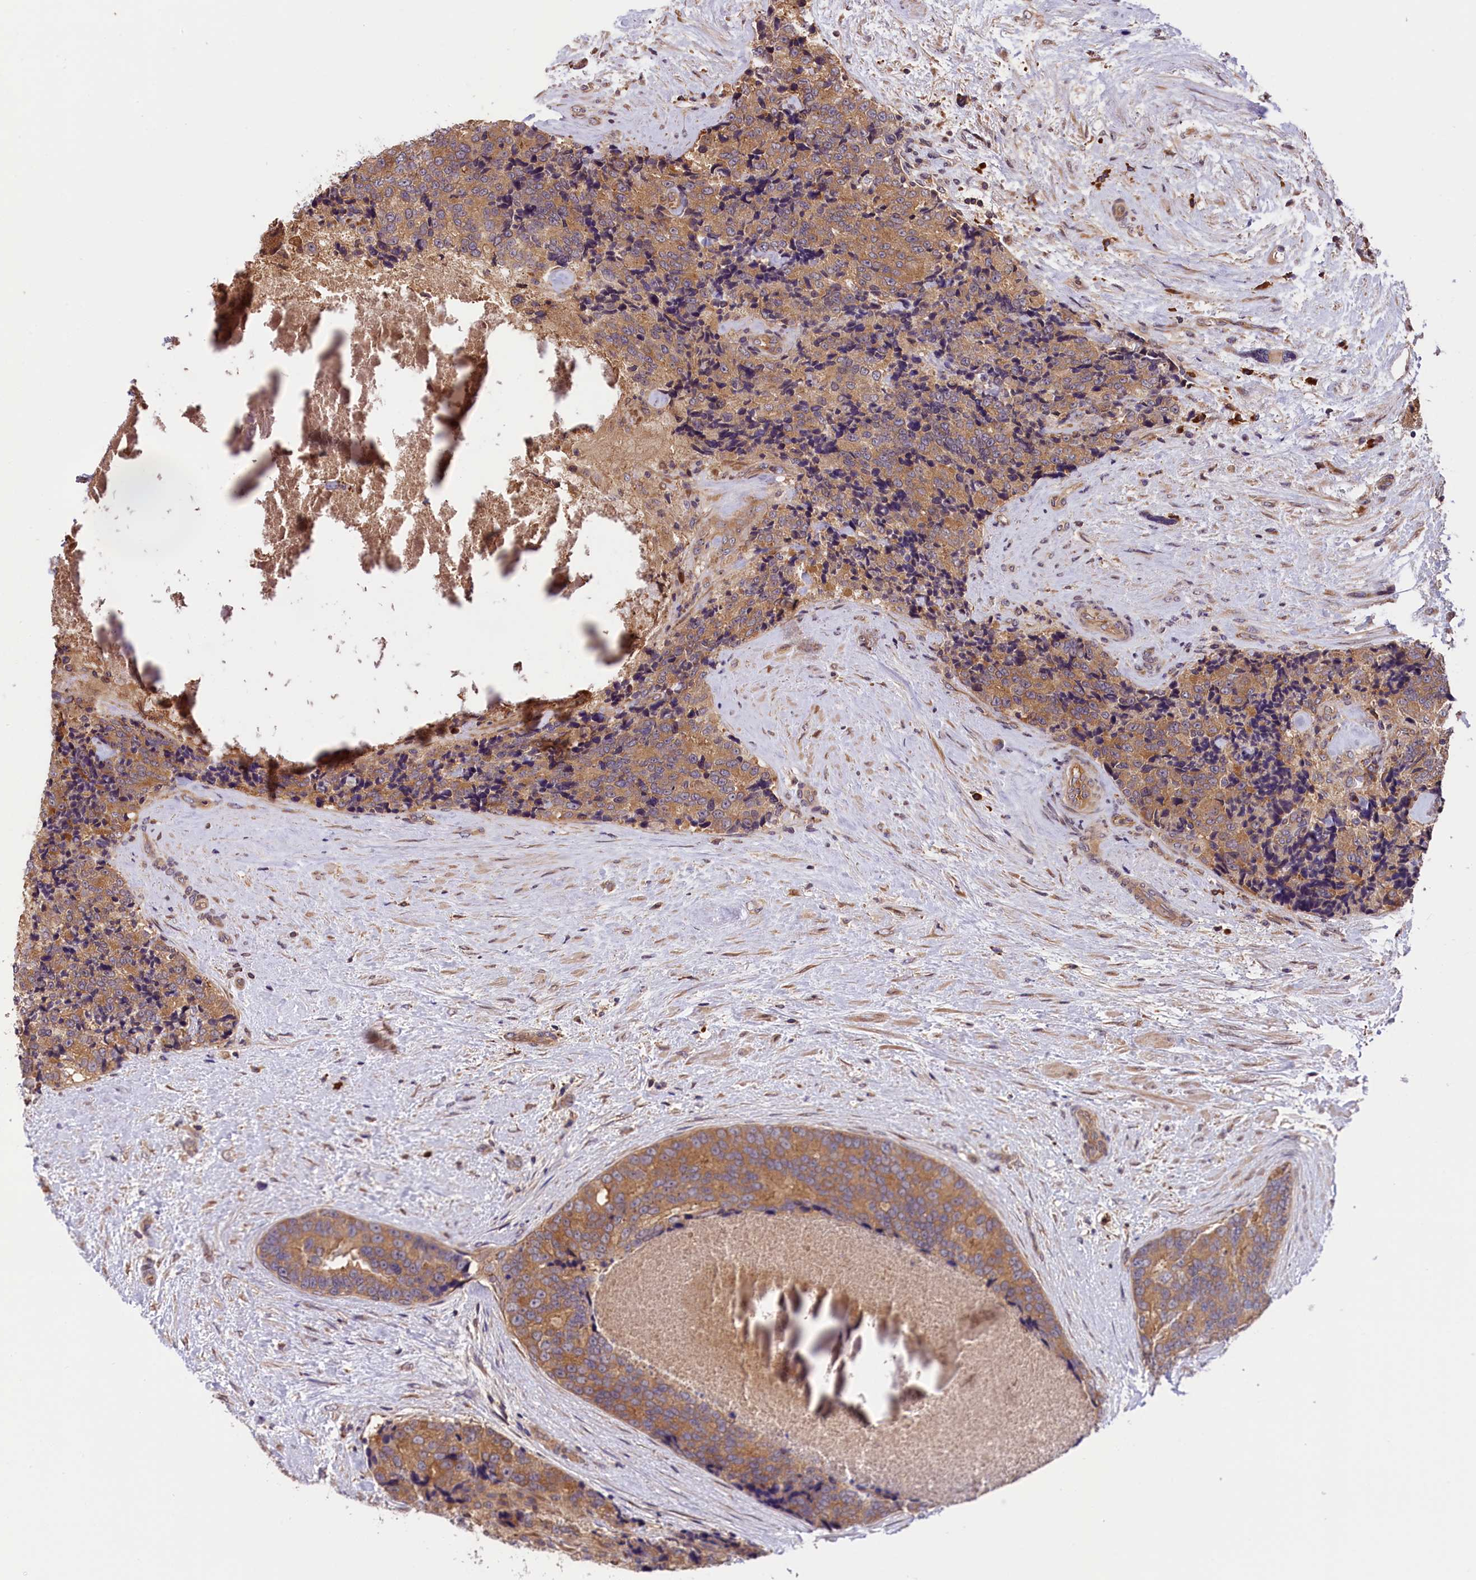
{"staining": {"intensity": "moderate", "quantity": ">75%", "location": "cytoplasmic/membranous"}, "tissue": "prostate cancer", "cell_type": "Tumor cells", "image_type": "cancer", "snomed": [{"axis": "morphology", "description": "Adenocarcinoma, High grade"}, {"axis": "topography", "description": "Prostate"}], "caption": "This image exhibits IHC staining of human high-grade adenocarcinoma (prostate), with medium moderate cytoplasmic/membranous expression in about >75% of tumor cells.", "gene": "SETD6", "patient": {"sex": "male", "age": 70}}